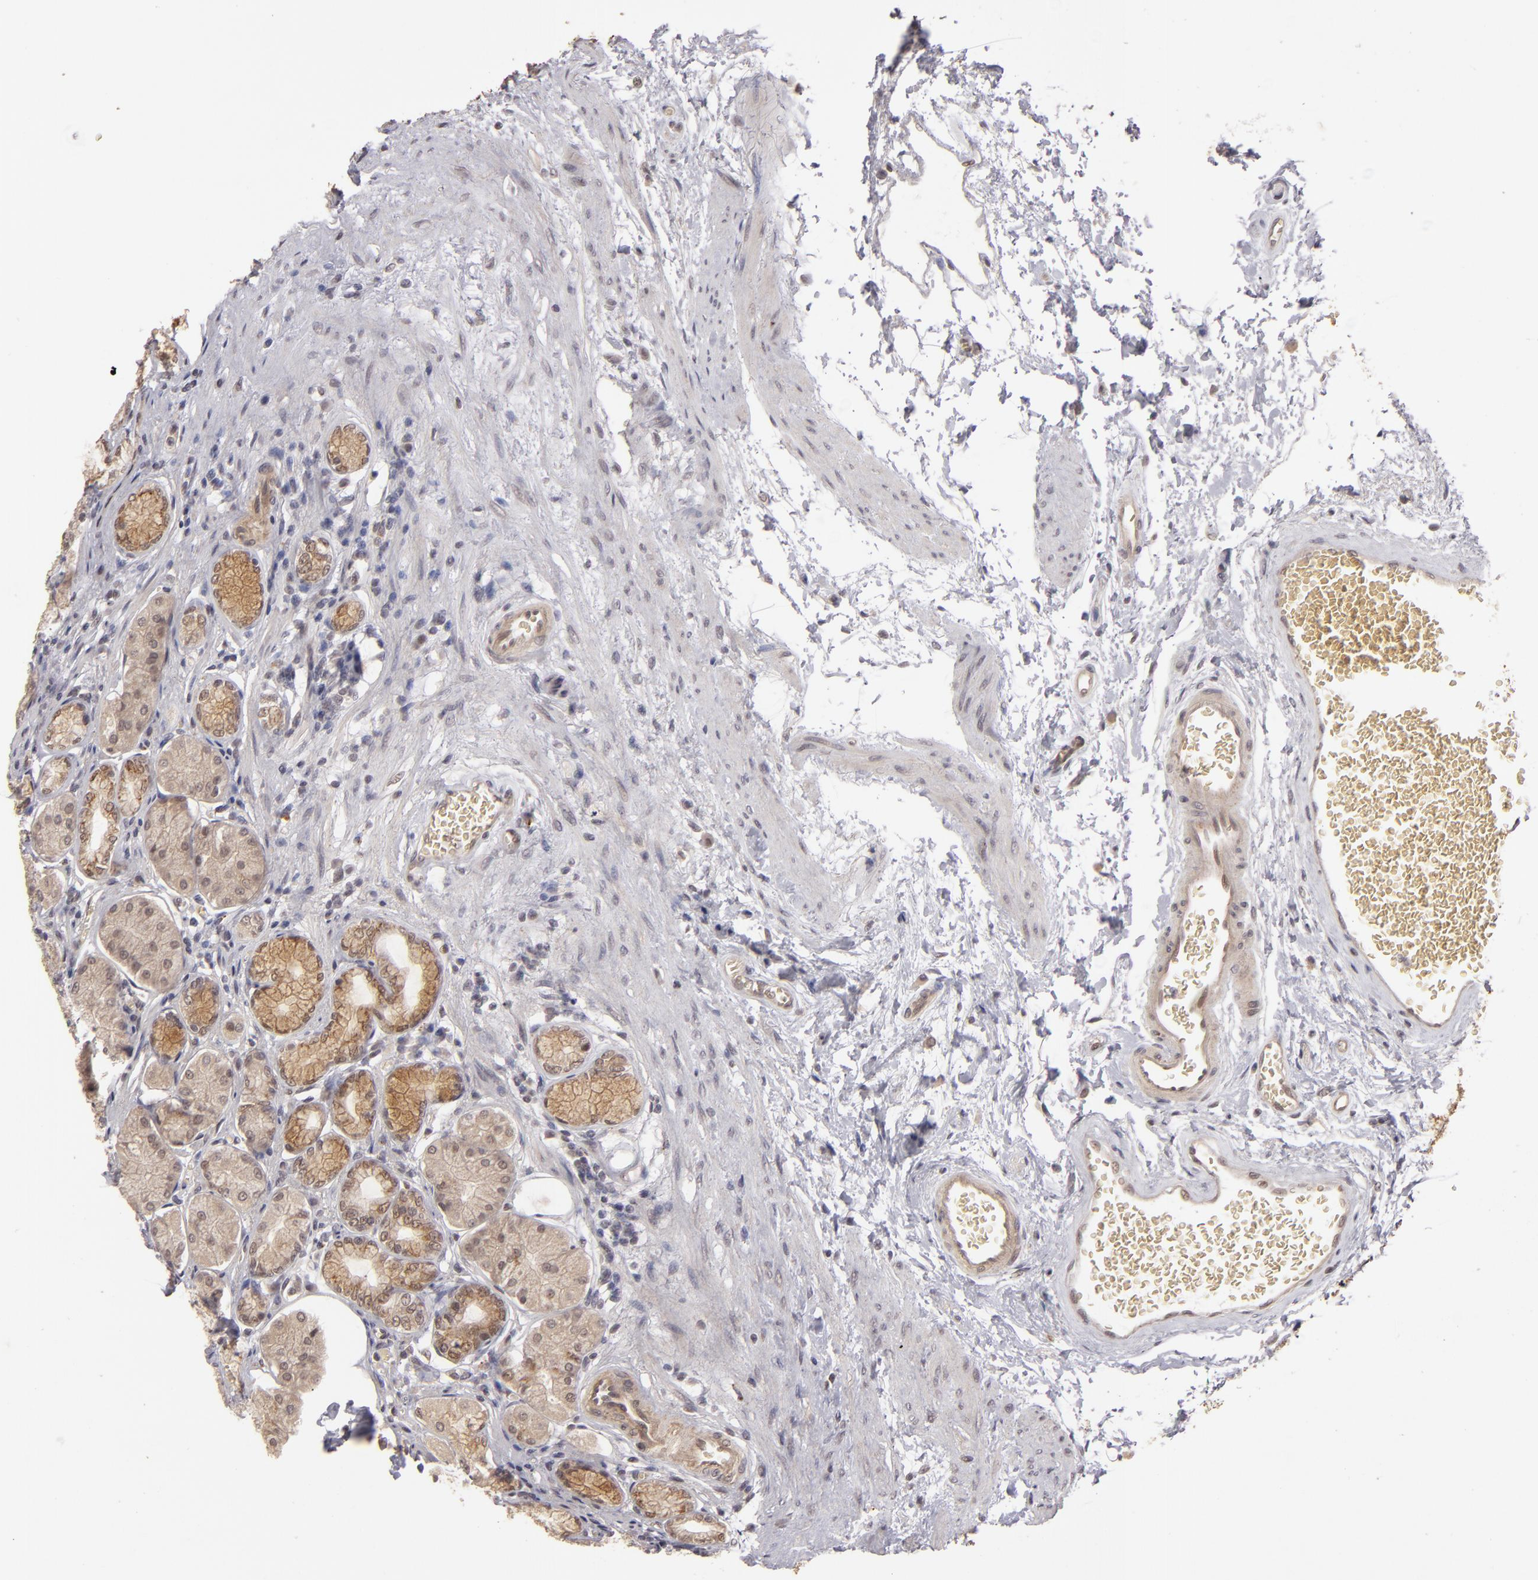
{"staining": {"intensity": "strong", "quantity": ">75%", "location": "cytoplasmic/membranous"}, "tissue": "stomach", "cell_type": "Glandular cells", "image_type": "normal", "snomed": [{"axis": "morphology", "description": "Normal tissue, NOS"}, {"axis": "topography", "description": "Stomach"}, {"axis": "topography", "description": "Stomach, lower"}], "caption": "Glandular cells exhibit high levels of strong cytoplasmic/membranous staining in approximately >75% of cells in normal stomach. Immunohistochemistry (ihc) stains the protein in brown and the nuclei are stained blue.", "gene": "DFFA", "patient": {"sex": "male", "age": 76}}